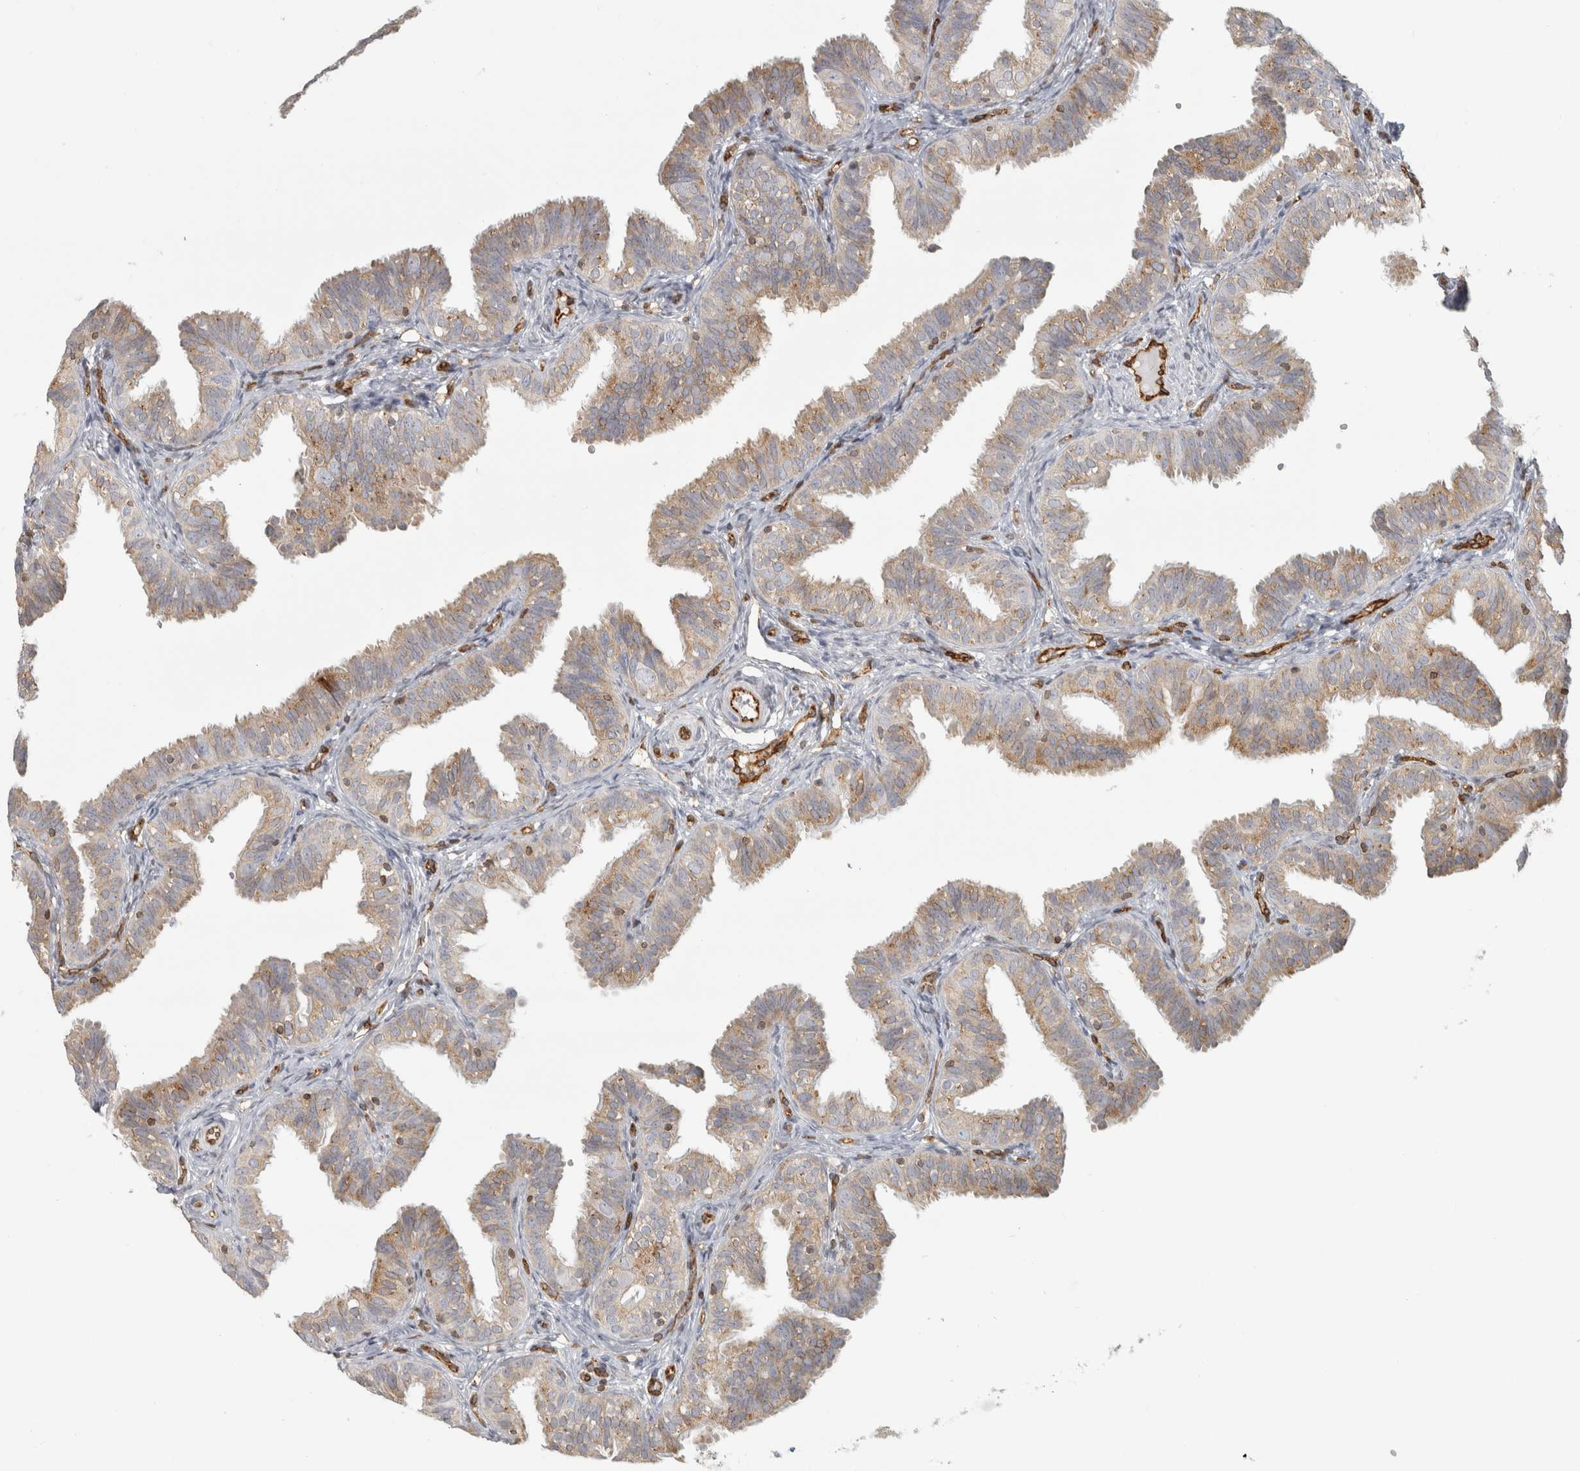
{"staining": {"intensity": "weak", "quantity": ">75%", "location": "cytoplasmic/membranous"}, "tissue": "fallopian tube", "cell_type": "Glandular cells", "image_type": "normal", "snomed": [{"axis": "morphology", "description": "Normal tissue, NOS"}, {"axis": "topography", "description": "Fallopian tube"}], "caption": "About >75% of glandular cells in normal fallopian tube display weak cytoplasmic/membranous protein staining as visualized by brown immunohistochemical staining.", "gene": "HLA", "patient": {"sex": "female", "age": 35}}